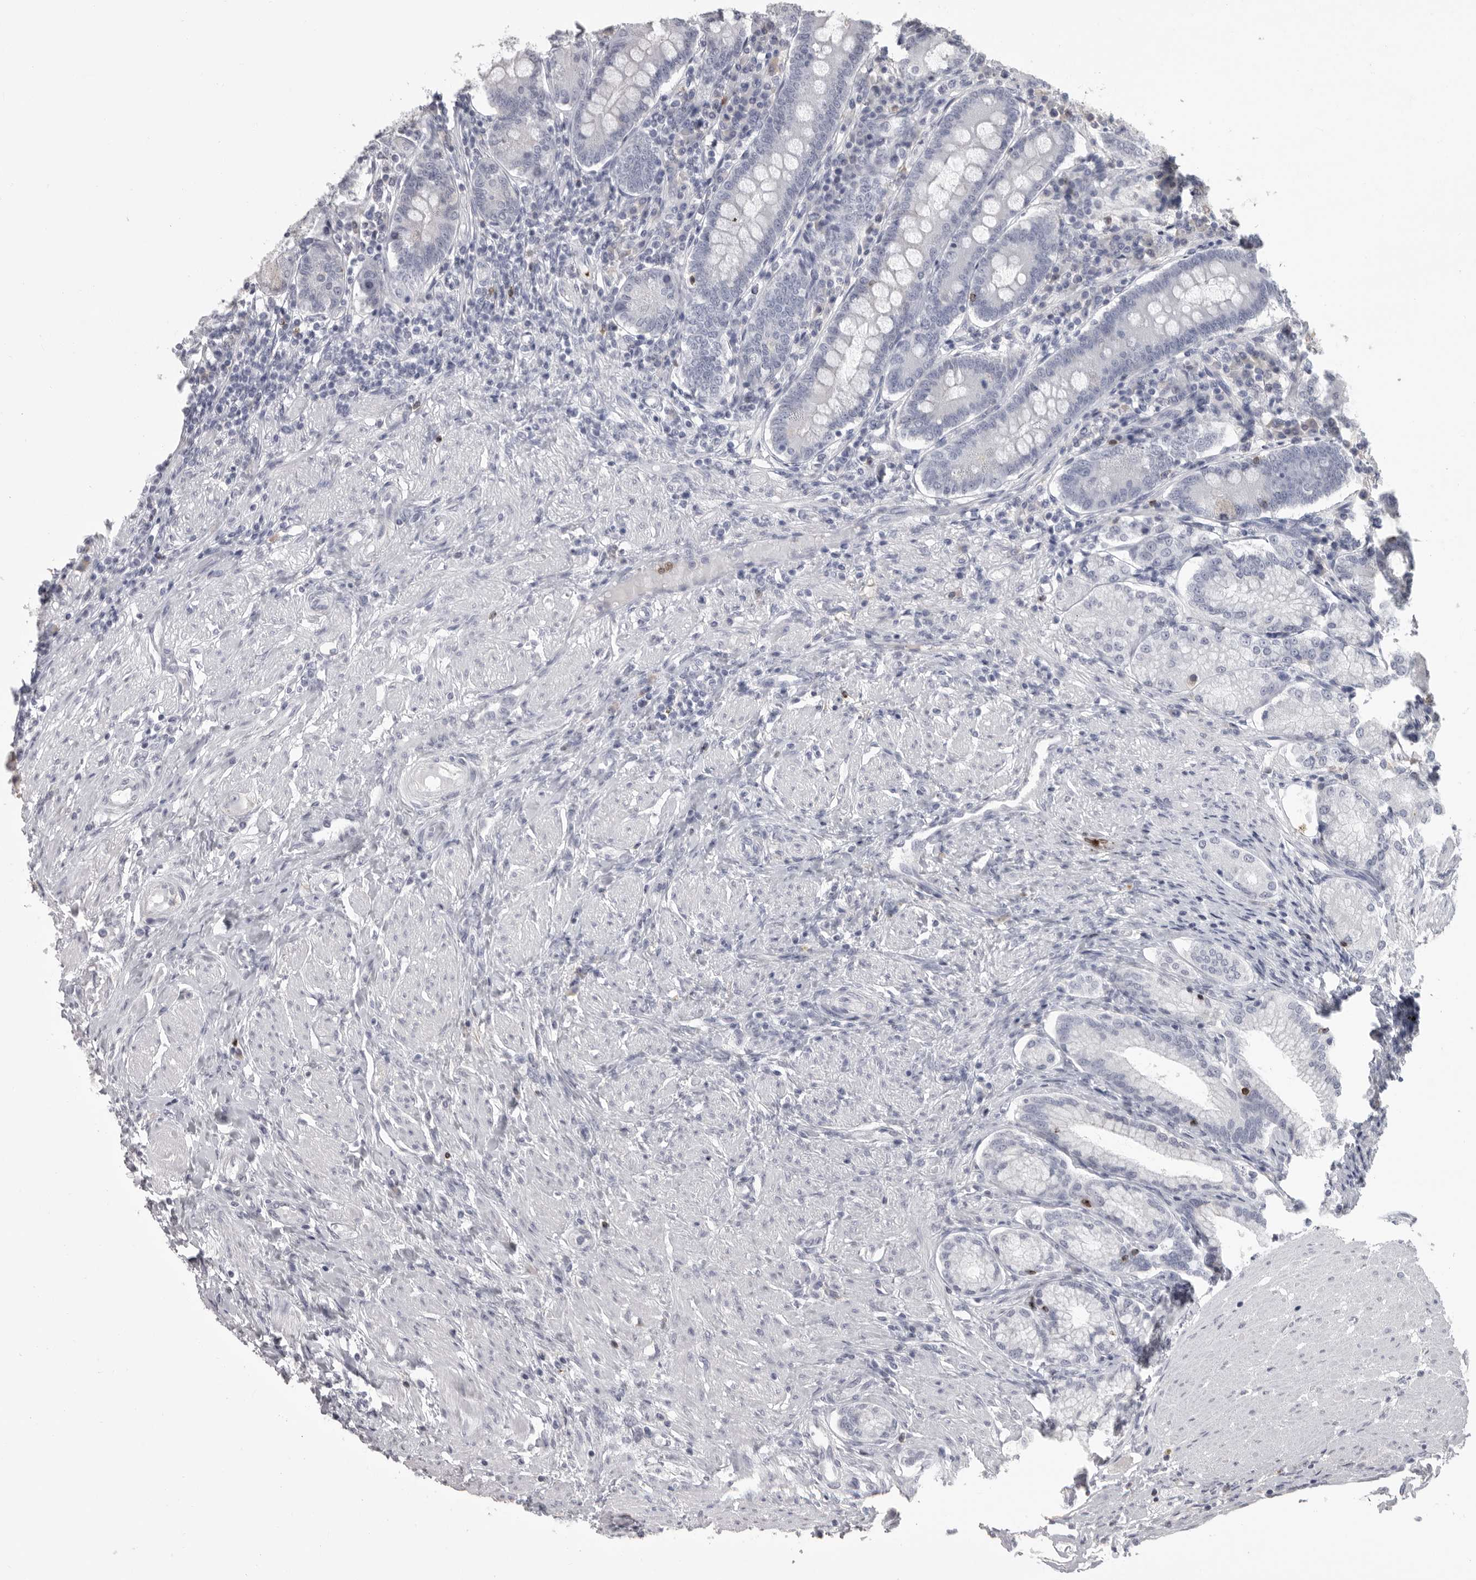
{"staining": {"intensity": "negative", "quantity": "none", "location": "none"}, "tissue": "duodenum", "cell_type": "Glandular cells", "image_type": "normal", "snomed": [{"axis": "morphology", "description": "Normal tissue, NOS"}, {"axis": "morphology", "description": "Adenocarcinoma, NOS"}, {"axis": "topography", "description": "Pancreas"}, {"axis": "topography", "description": "Duodenum"}], "caption": "The micrograph shows no significant positivity in glandular cells of duodenum. (DAB (3,3'-diaminobenzidine) immunohistochemistry (IHC) with hematoxylin counter stain).", "gene": "GNLY", "patient": {"sex": "male", "age": 50}}